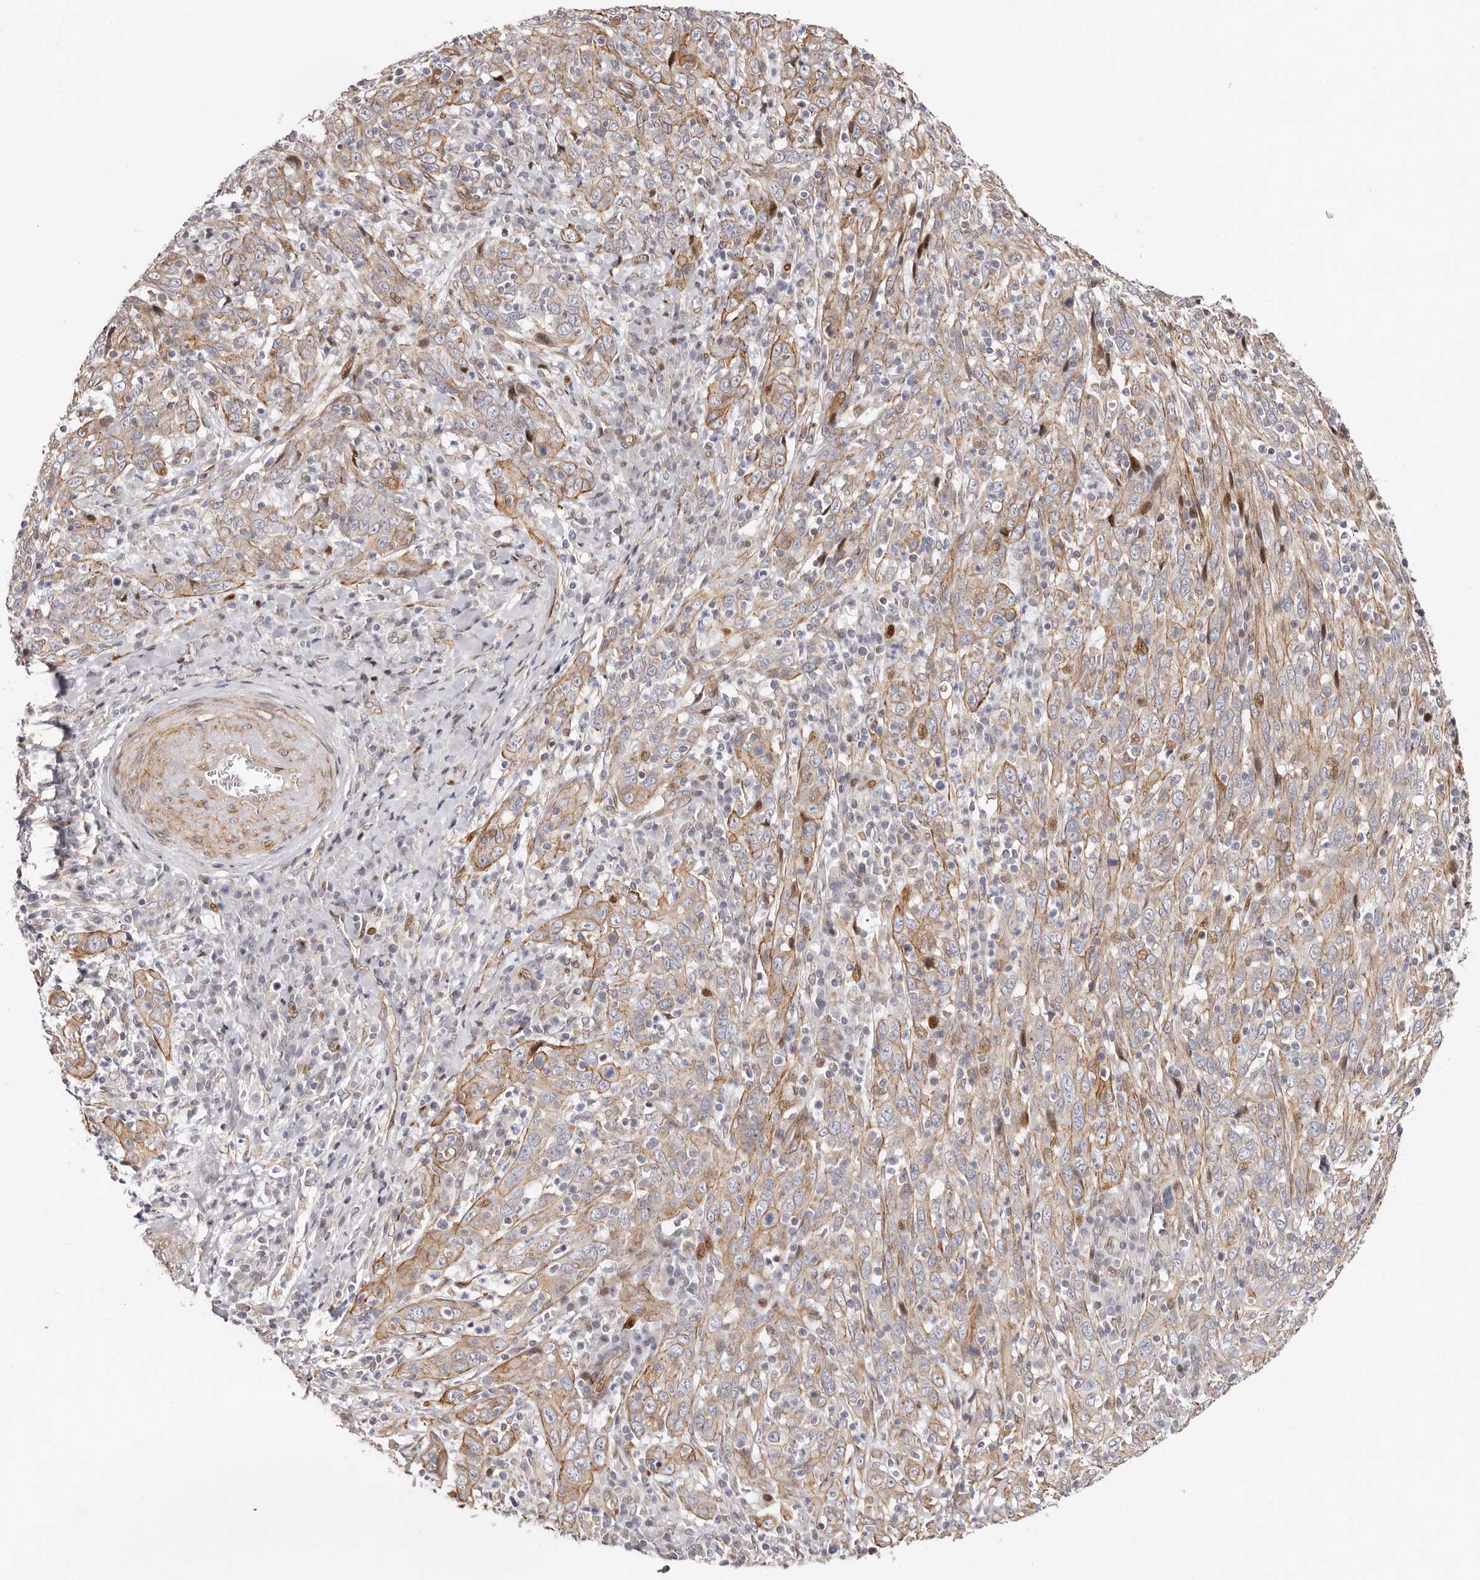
{"staining": {"intensity": "moderate", "quantity": ">75%", "location": "cytoplasmic/membranous,nuclear"}, "tissue": "cervical cancer", "cell_type": "Tumor cells", "image_type": "cancer", "snomed": [{"axis": "morphology", "description": "Squamous cell carcinoma, NOS"}, {"axis": "topography", "description": "Cervix"}], "caption": "Immunohistochemistry (IHC) of human cervical squamous cell carcinoma reveals medium levels of moderate cytoplasmic/membranous and nuclear positivity in approximately >75% of tumor cells.", "gene": "EPHX3", "patient": {"sex": "female", "age": 46}}